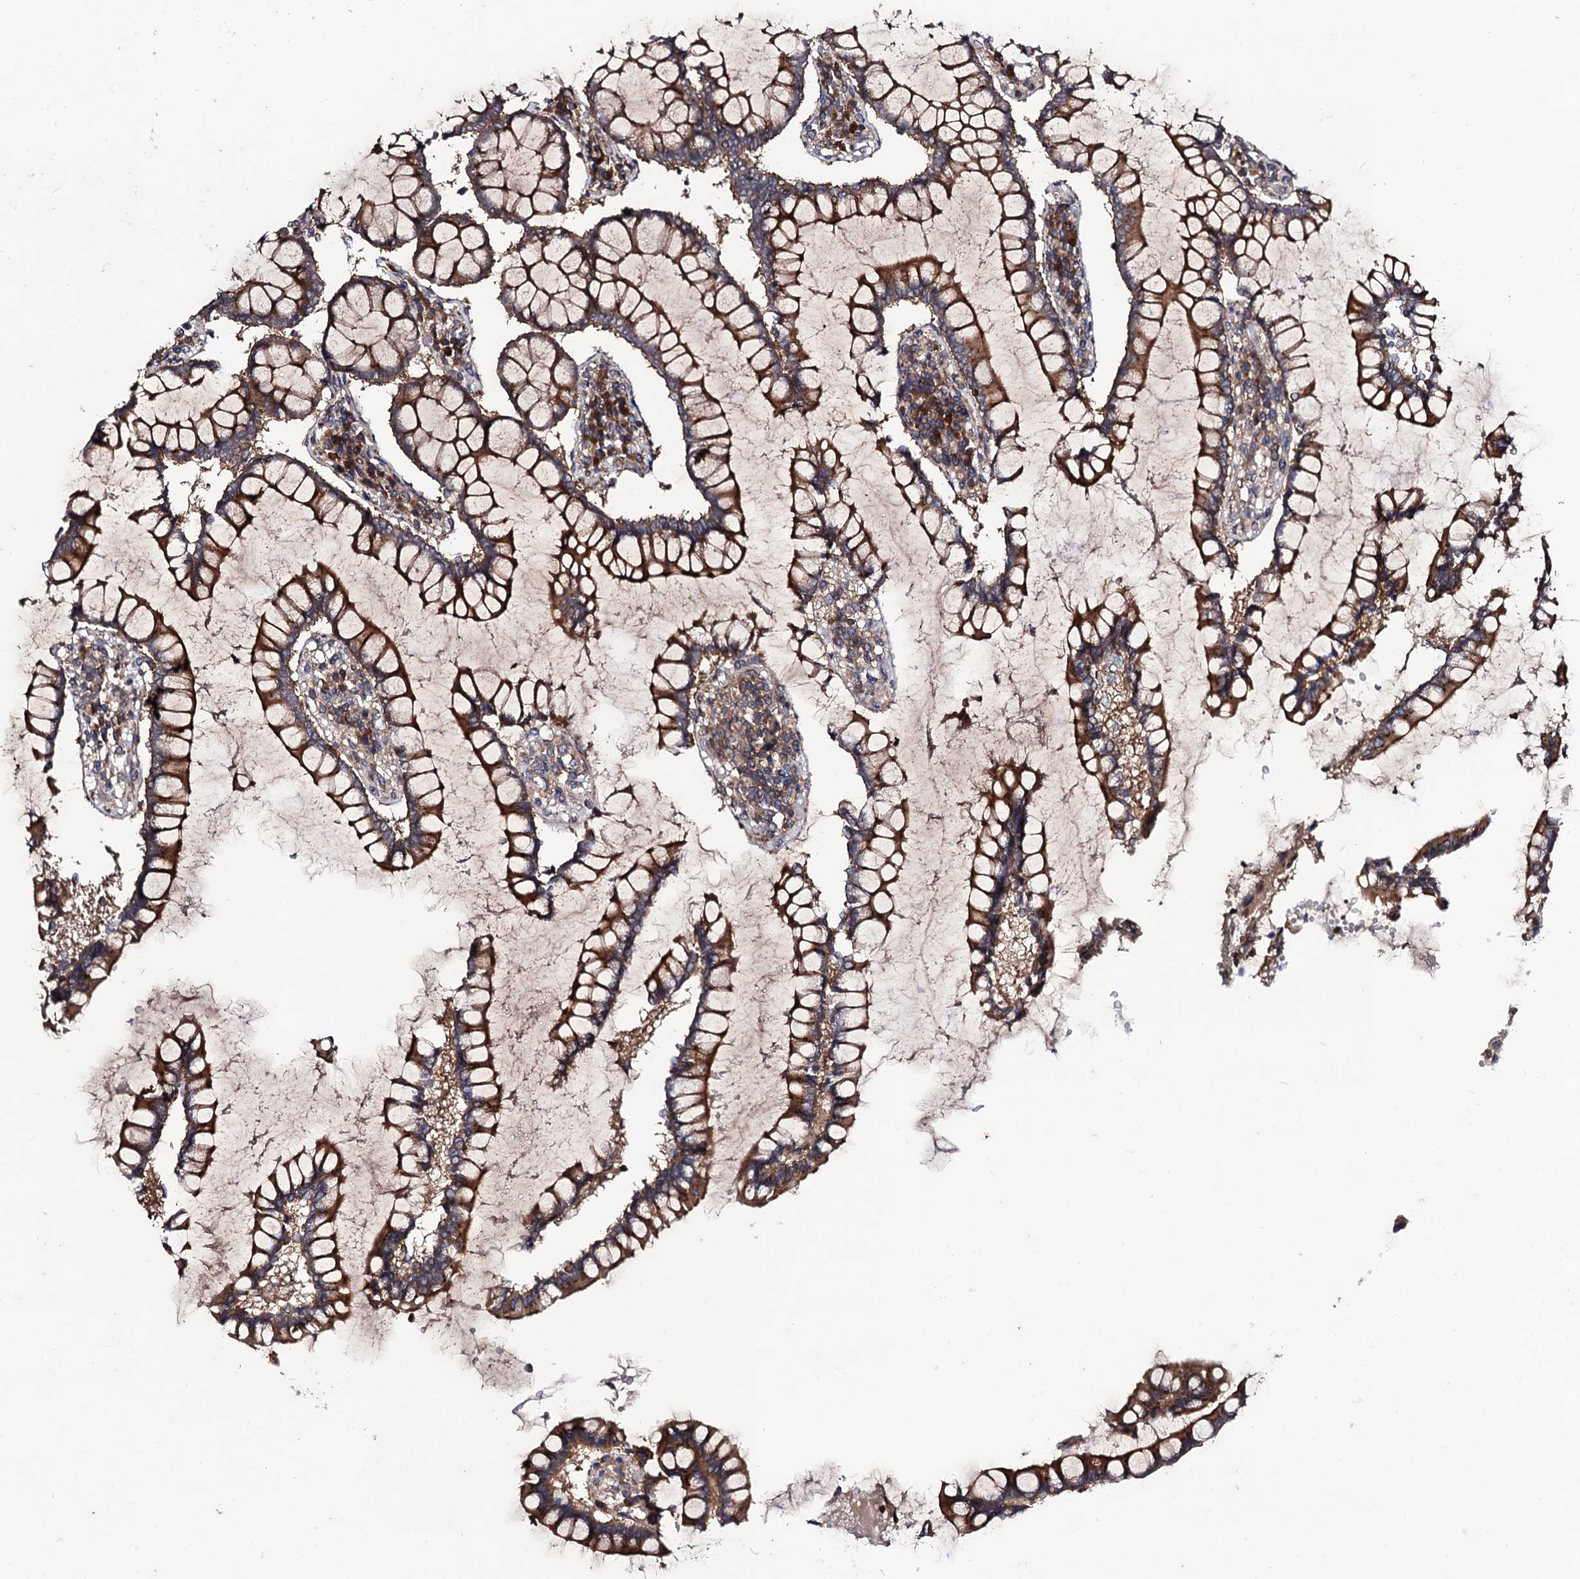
{"staining": {"intensity": "weak", "quantity": ">75%", "location": "cytoplasmic/membranous"}, "tissue": "colon", "cell_type": "Endothelial cells", "image_type": "normal", "snomed": [{"axis": "morphology", "description": "Normal tissue, NOS"}, {"axis": "topography", "description": "Colon"}], "caption": "Unremarkable colon exhibits weak cytoplasmic/membranous staining in approximately >75% of endothelial cells, visualized by immunohistochemistry. The protein is shown in brown color, while the nuclei are stained blue.", "gene": "DYDC1", "patient": {"sex": "female", "age": 79}}